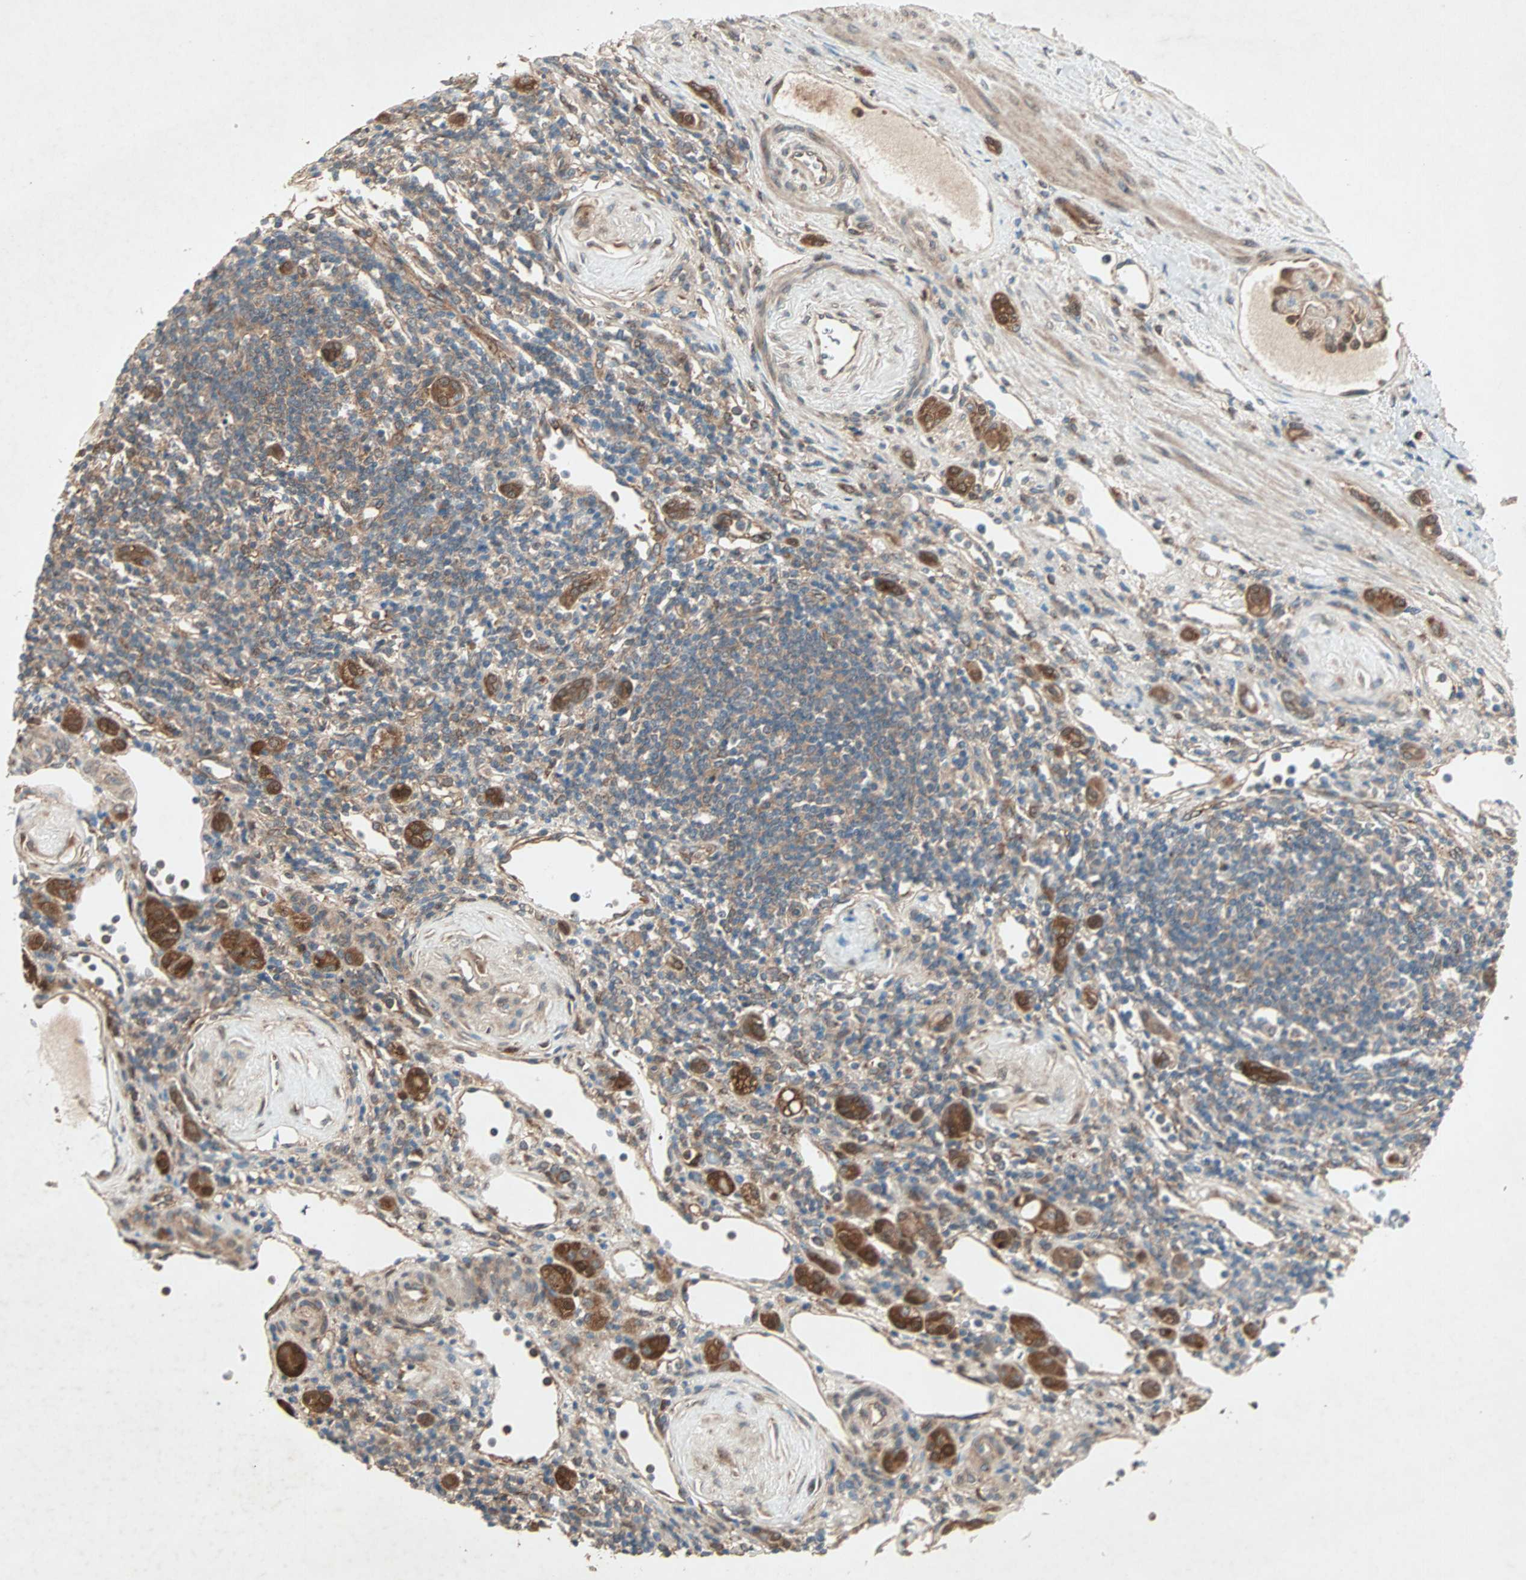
{"staining": {"intensity": "strong", "quantity": ">75%", "location": "cytoplasmic/membranous"}, "tissue": "renal cancer", "cell_type": "Tumor cells", "image_type": "cancer", "snomed": [{"axis": "morphology", "description": "Normal tissue, NOS"}, {"axis": "morphology", "description": "Adenocarcinoma, NOS"}, {"axis": "topography", "description": "Kidney"}], "caption": "Protein staining of renal adenocarcinoma tissue shows strong cytoplasmic/membranous positivity in approximately >75% of tumor cells.", "gene": "SDSL", "patient": {"sex": "female", "age": 55}}